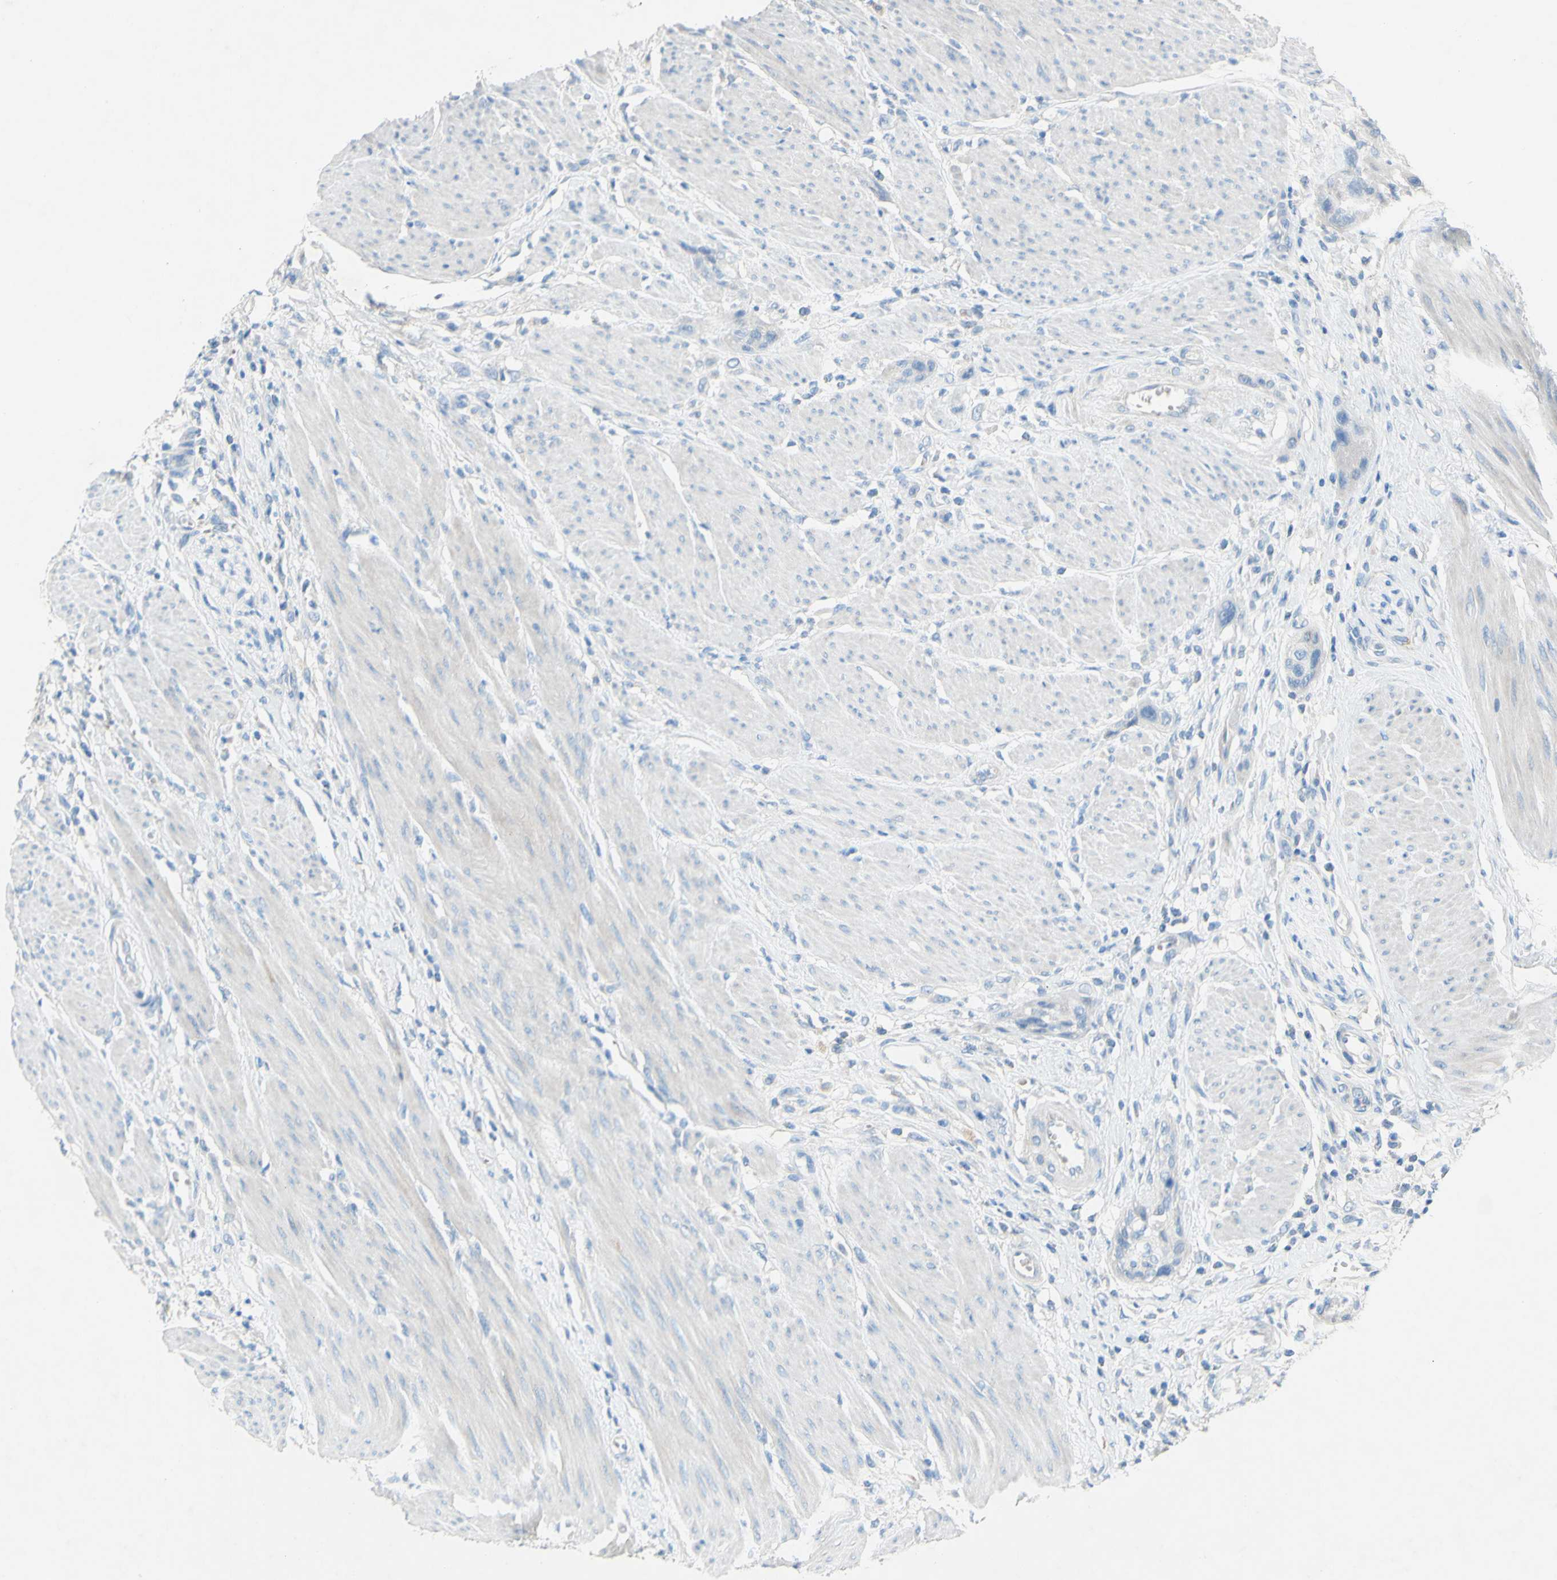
{"staining": {"intensity": "negative", "quantity": "none", "location": "none"}, "tissue": "urothelial cancer", "cell_type": "Tumor cells", "image_type": "cancer", "snomed": [{"axis": "morphology", "description": "Urothelial carcinoma, High grade"}, {"axis": "topography", "description": "Urinary bladder"}], "caption": "This is a histopathology image of immunohistochemistry staining of urothelial cancer, which shows no expression in tumor cells.", "gene": "ACADL", "patient": {"sex": "male", "age": 35}}